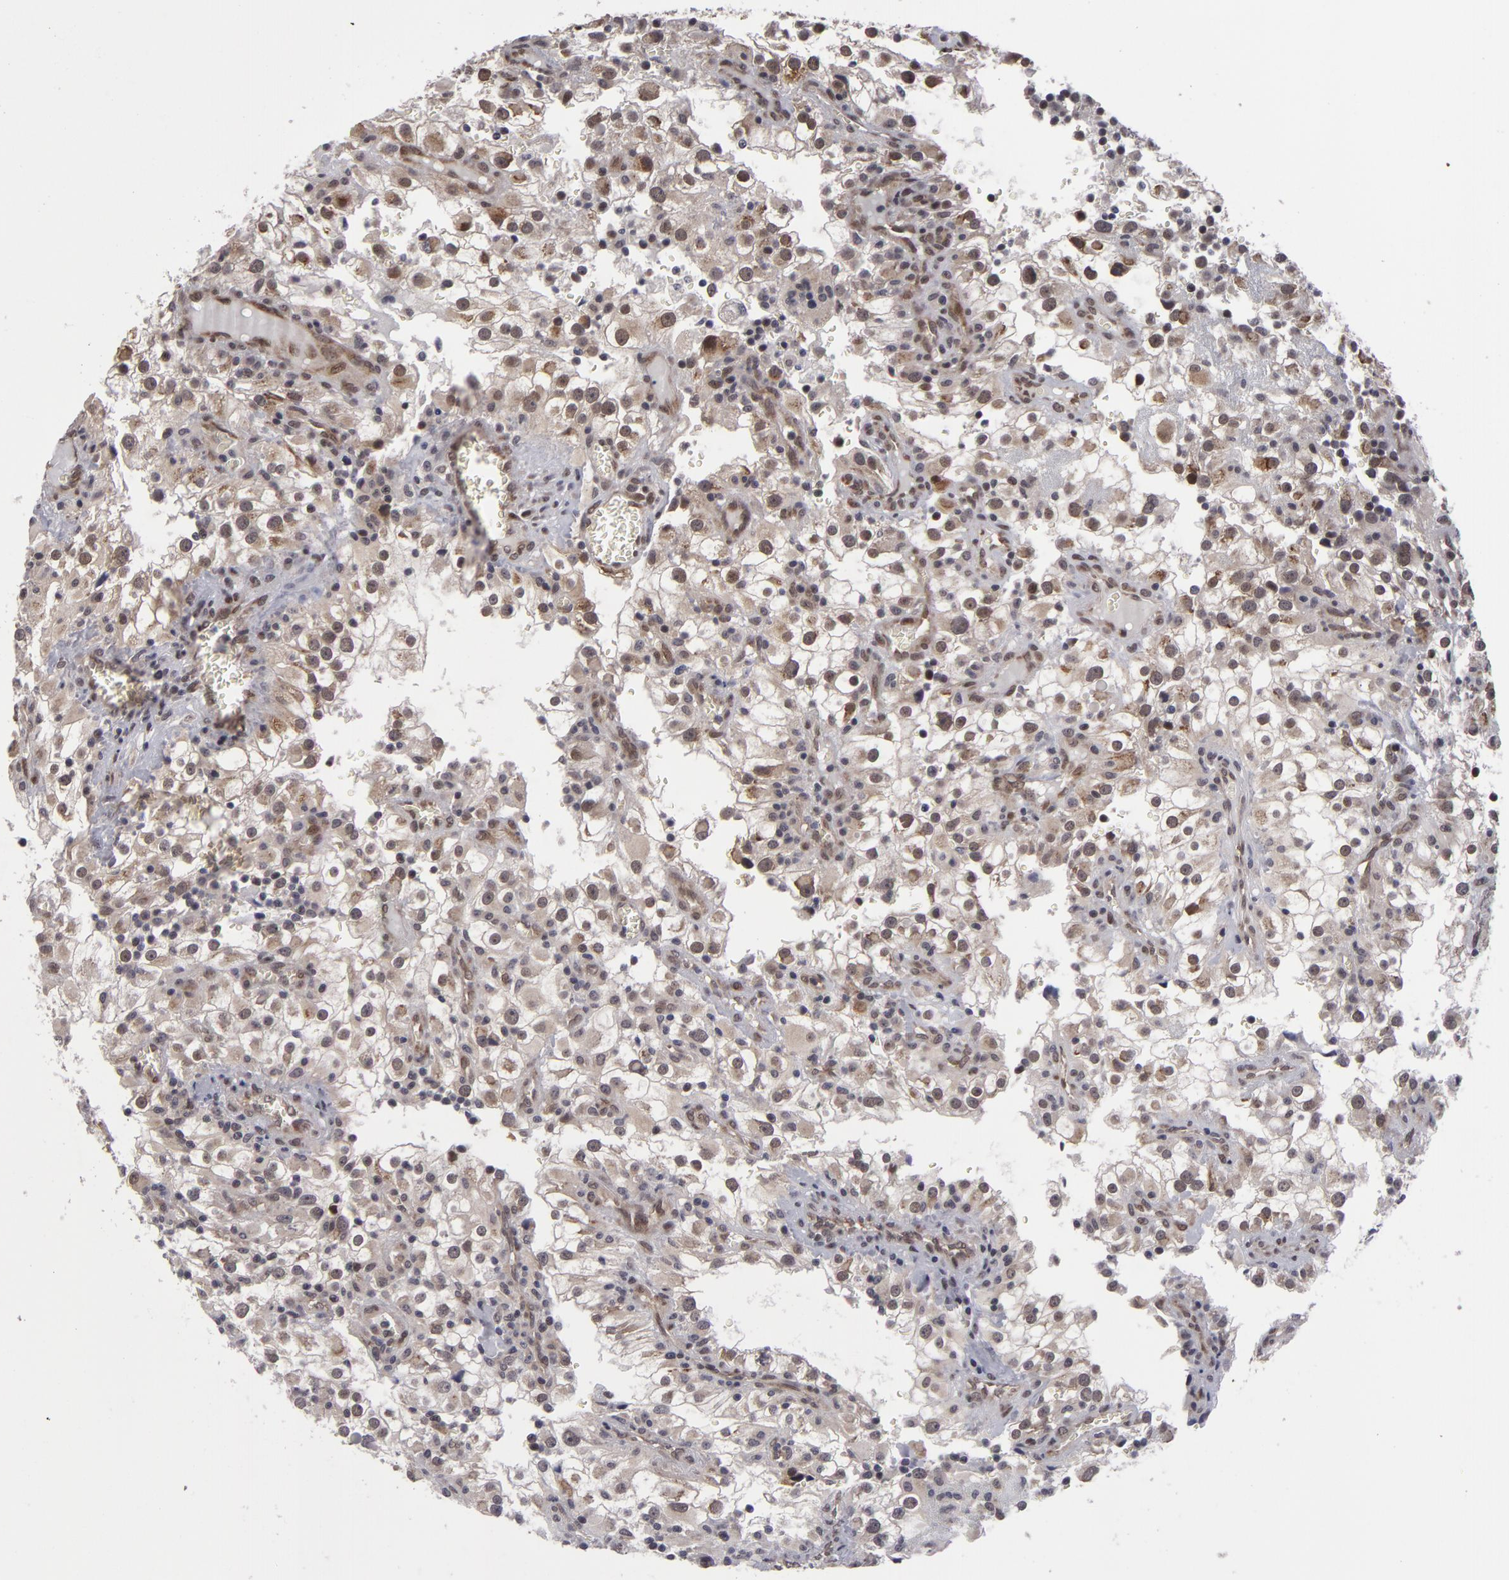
{"staining": {"intensity": "moderate", "quantity": "25%-75%", "location": "nuclear"}, "tissue": "renal cancer", "cell_type": "Tumor cells", "image_type": "cancer", "snomed": [{"axis": "morphology", "description": "Adenocarcinoma, NOS"}, {"axis": "topography", "description": "Kidney"}], "caption": "Protein analysis of renal adenocarcinoma tissue reveals moderate nuclear positivity in about 25%-75% of tumor cells.", "gene": "ZNF133", "patient": {"sex": "female", "age": 52}}